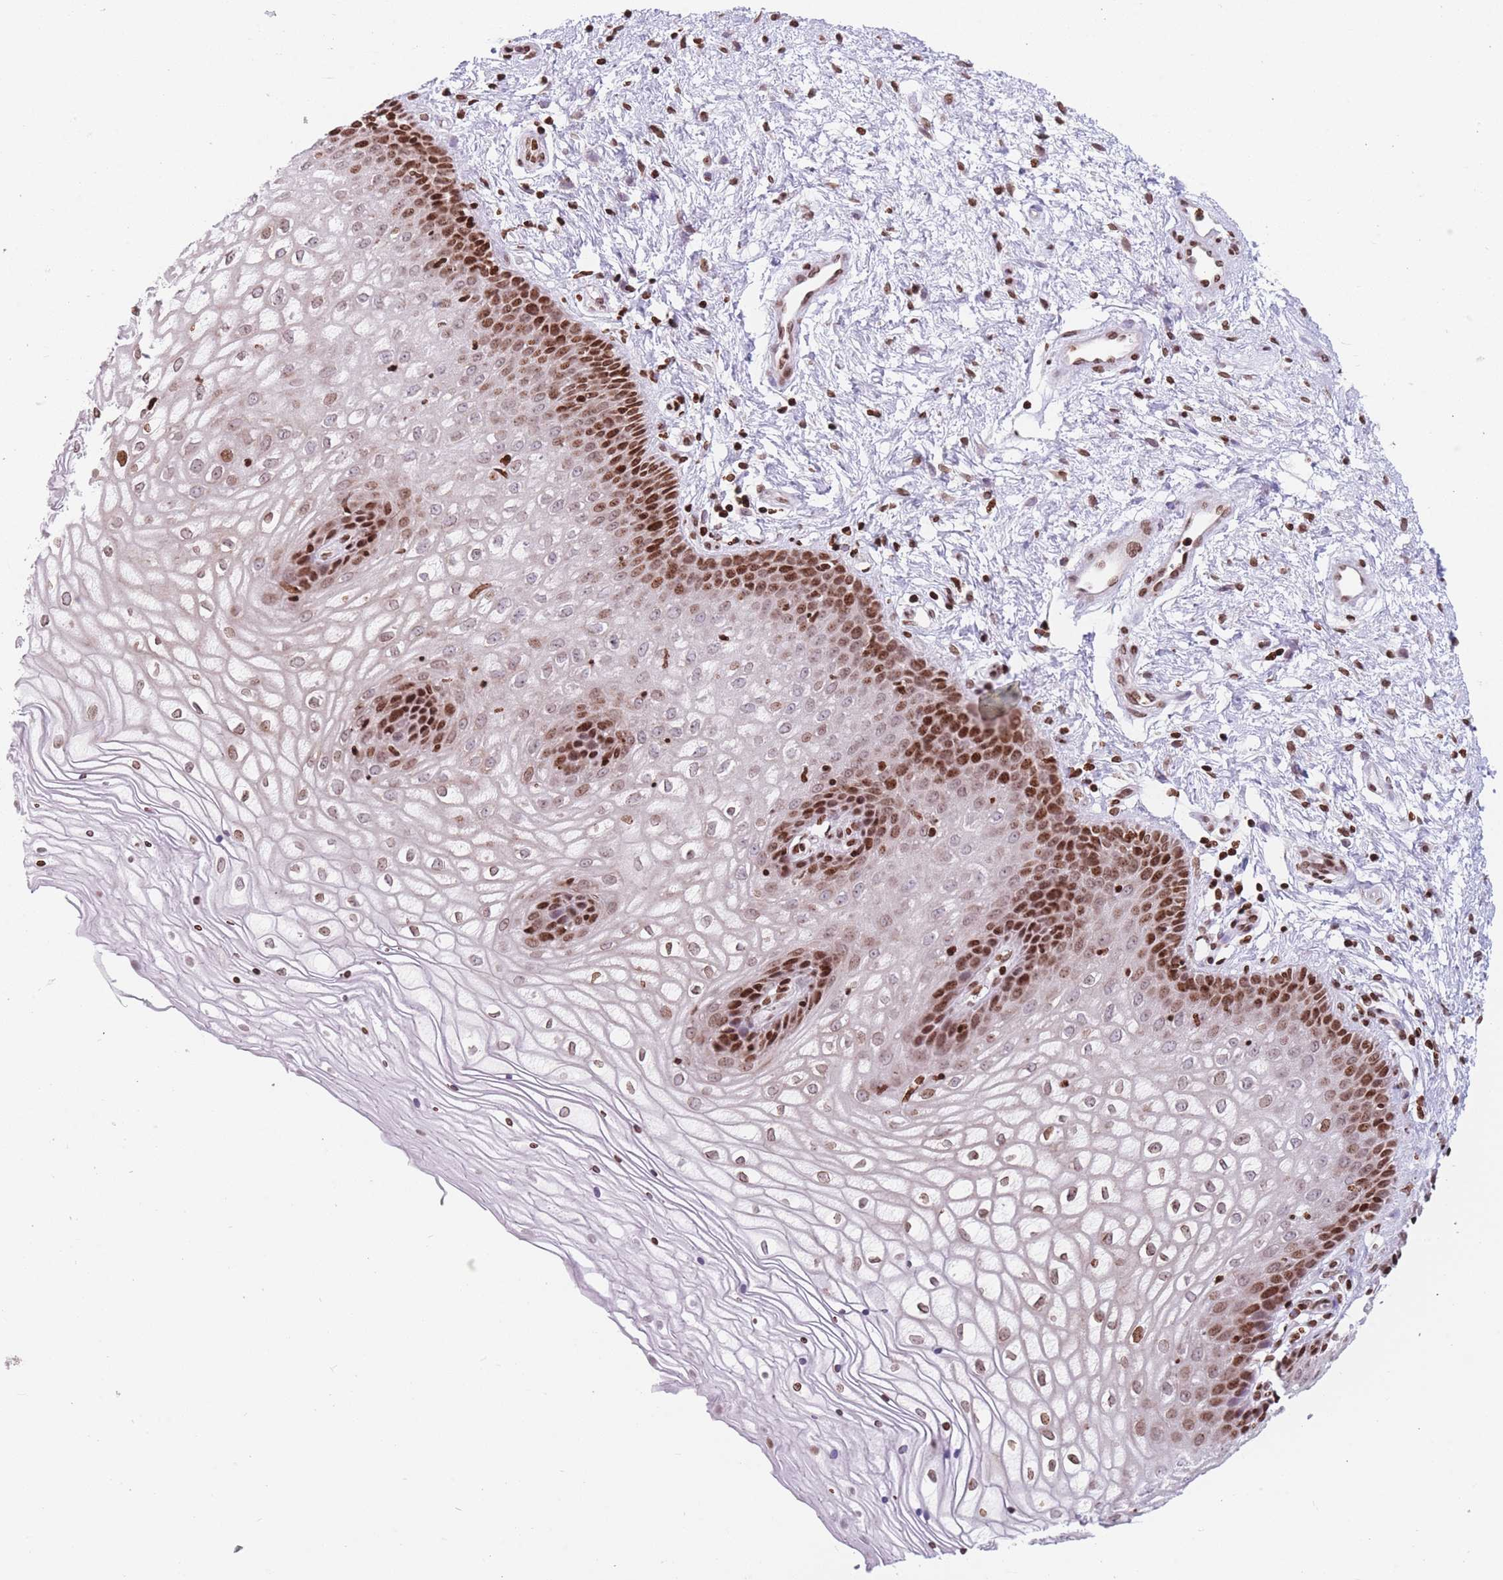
{"staining": {"intensity": "strong", "quantity": ">75%", "location": "nuclear"}, "tissue": "vagina", "cell_type": "Squamous epithelial cells", "image_type": "normal", "snomed": [{"axis": "morphology", "description": "Normal tissue, NOS"}, {"axis": "topography", "description": "Vagina"}], "caption": "This image displays immunohistochemistry (IHC) staining of benign human vagina, with high strong nuclear expression in approximately >75% of squamous epithelial cells.", "gene": "AK9", "patient": {"sex": "female", "age": 34}}